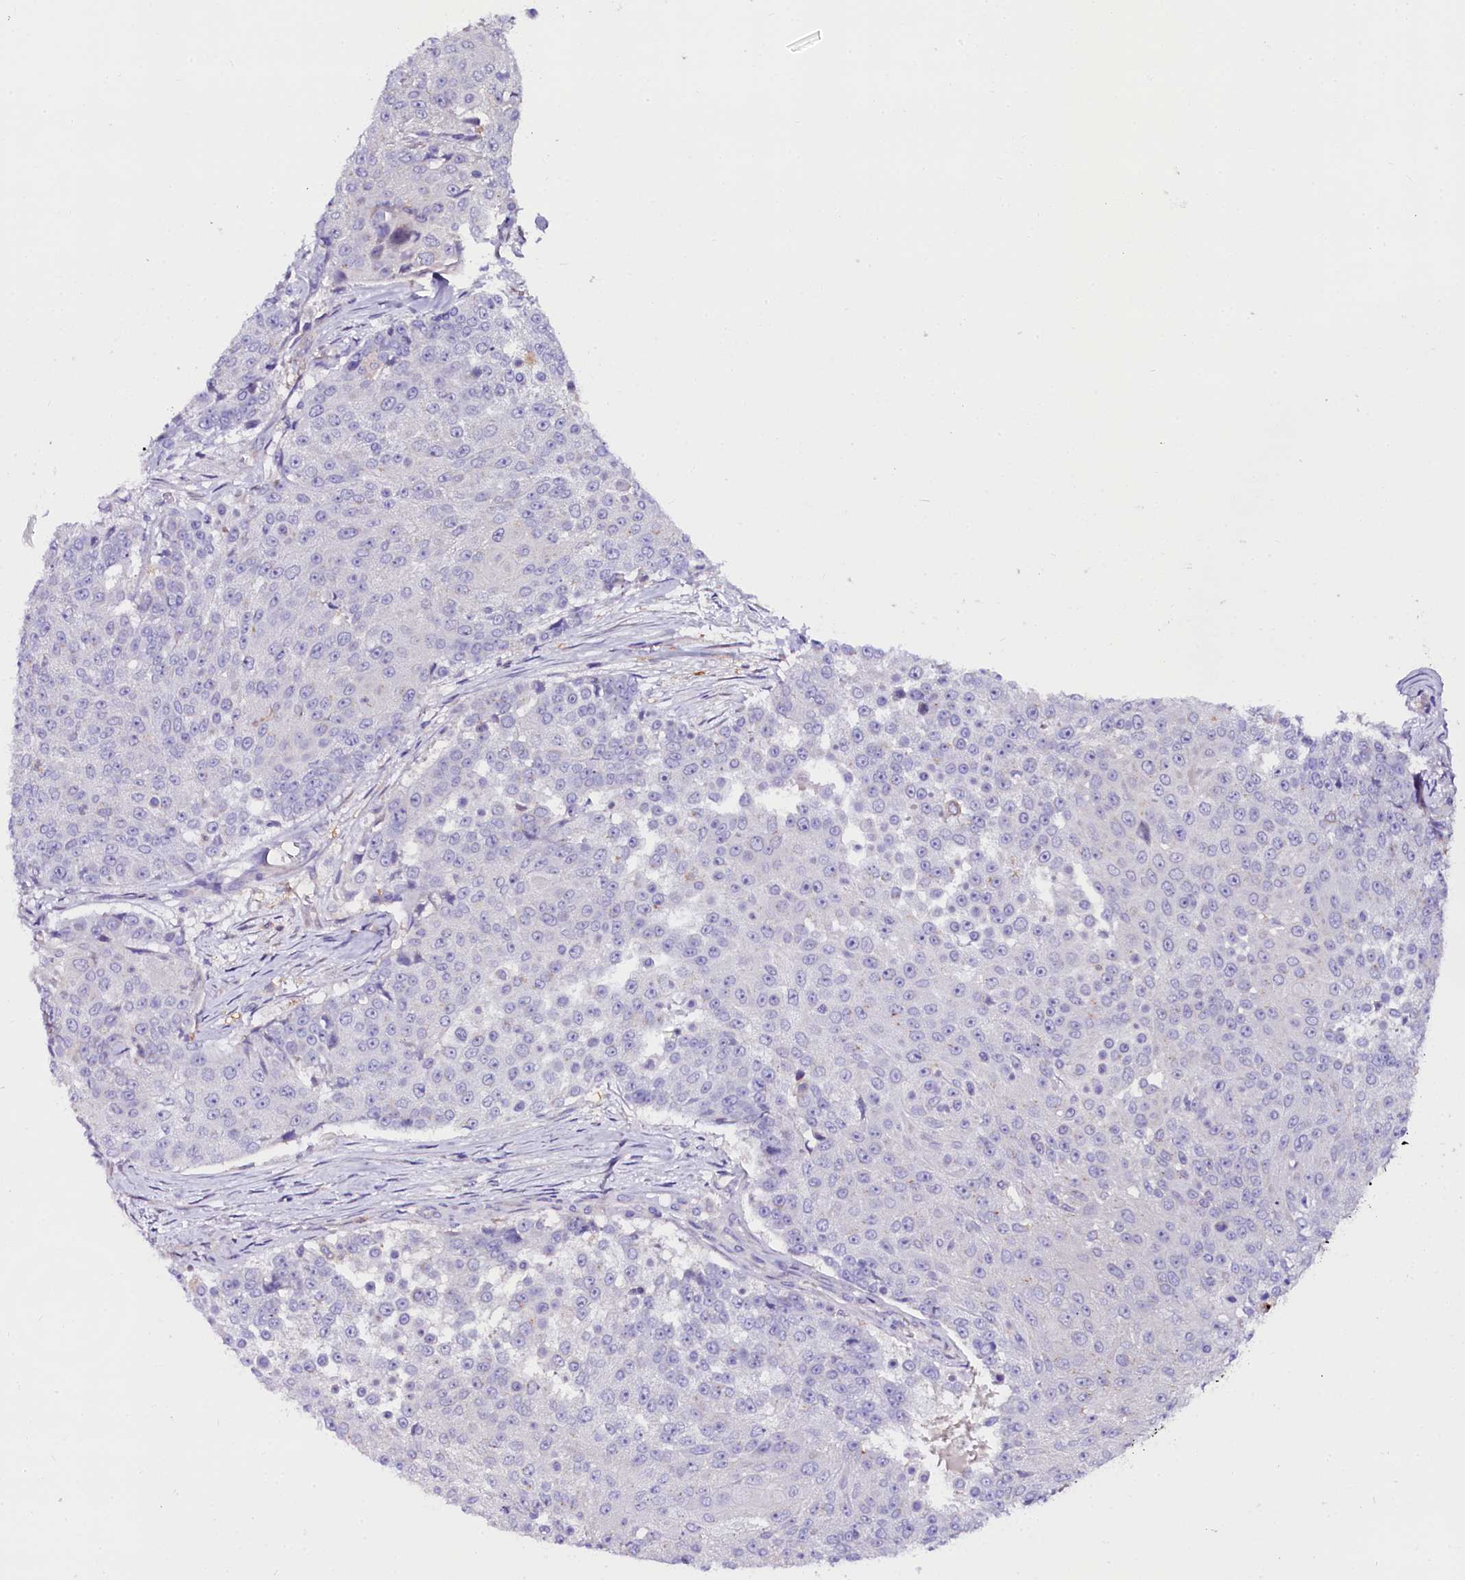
{"staining": {"intensity": "weak", "quantity": "<25%", "location": "cytoplasmic/membranous"}, "tissue": "urothelial cancer", "cell_type": "Tumor cells", "image_type": "cancer", "snomed": [{"axis": "morphology", "description": "Urothelial carcinoma, High grade"}, {"axis": "topography", "description": "Urinary bladder"}], "caption": "Immunohistochemistry photomicrograph of urothelial cancer stained for a protein (brown), which exhibits no expression in tumor cells. Brightfield microscopy of immunohistochemistry stained with DAB (3,3'-diaminobenzidine) (brown) and hematoxylin (blue), captured at high magnification.", "gene": "OTOL1", "patient": {"sex": "female", "age": 63}}